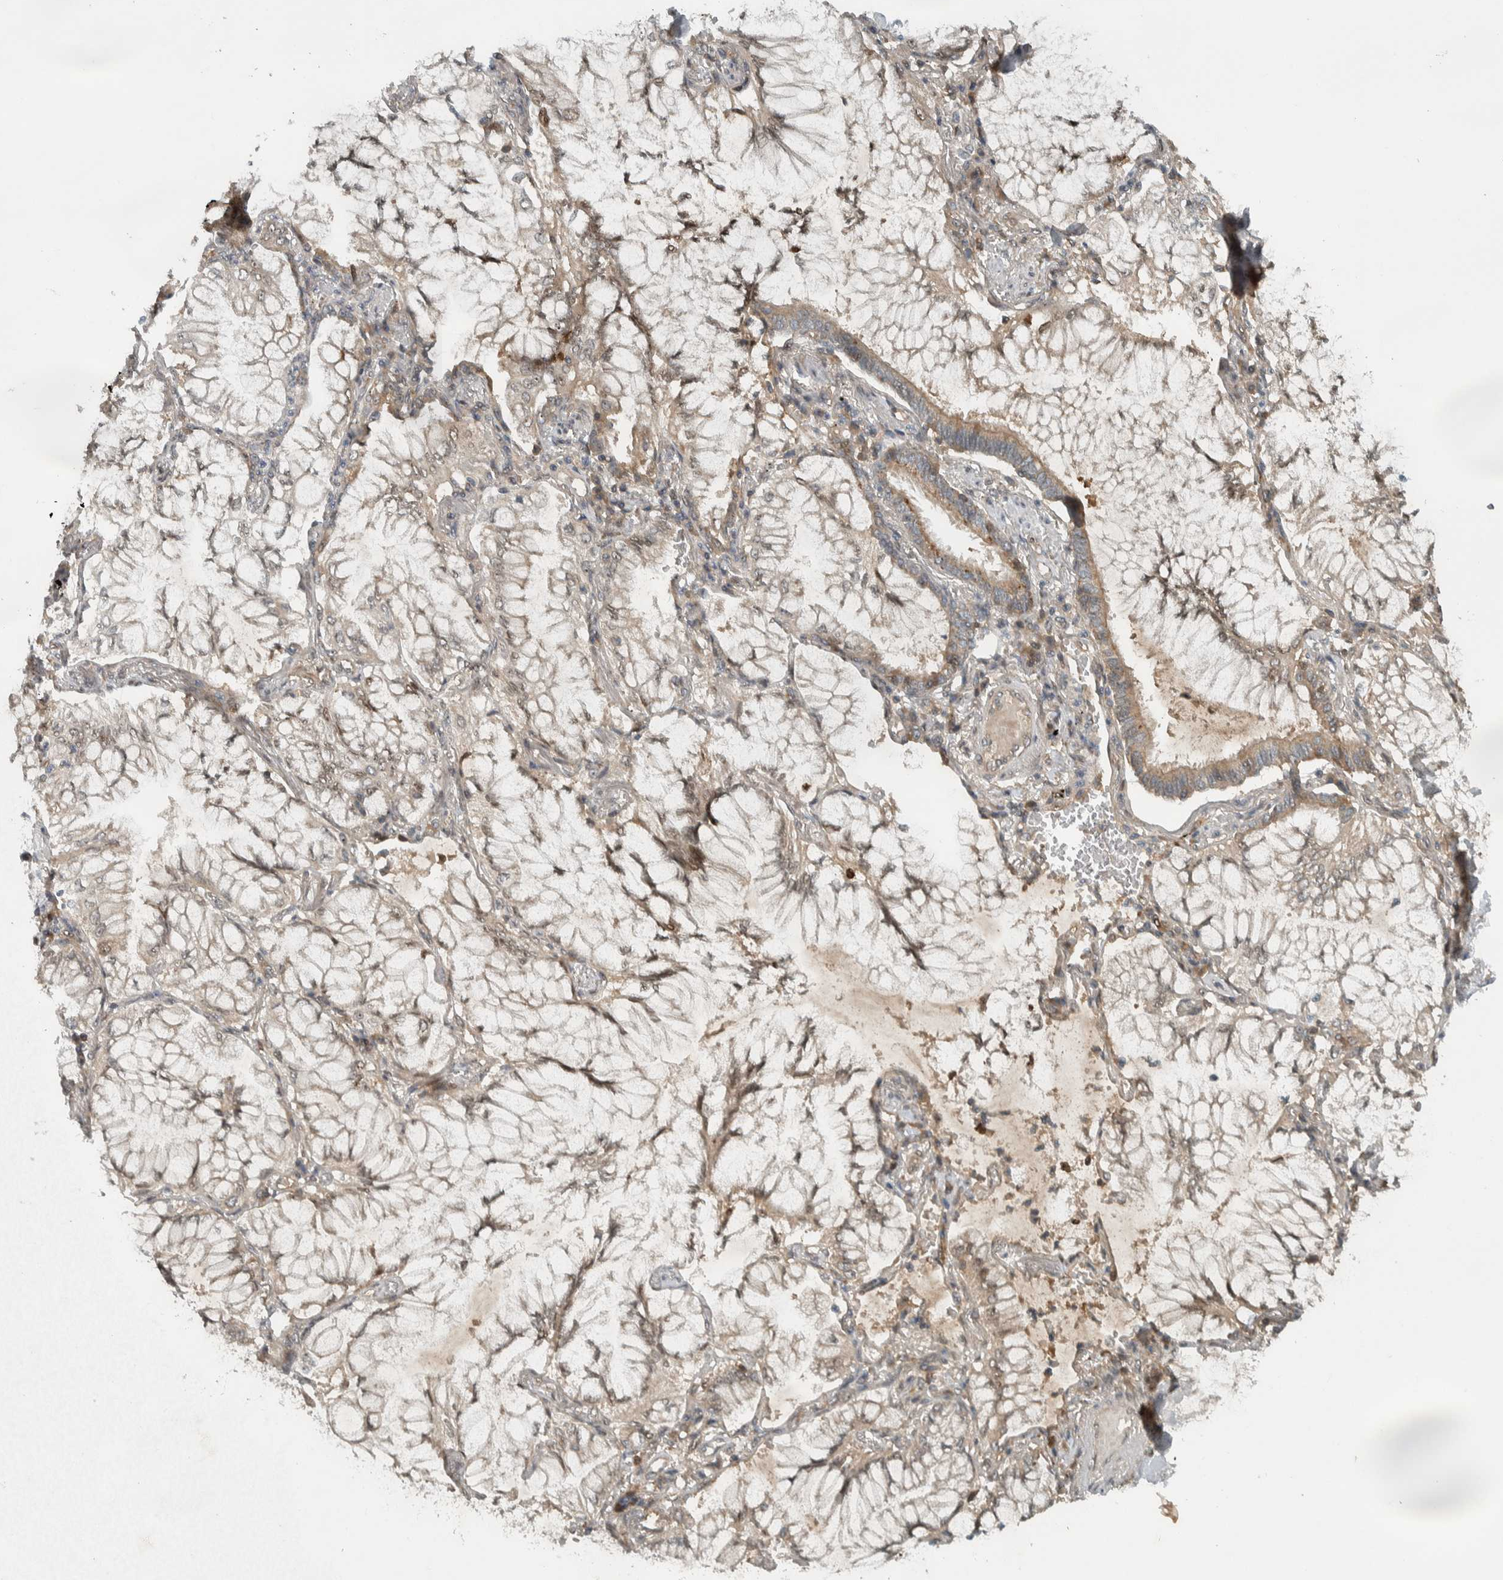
{"staining": {"intensity": "weak", "quantity": "<25%", "location": "cytoplasmic/membranous"}, "tissue": "lung cancer", "cell_type": "Tumor cells", "image_type": "cancer", "snomed": [{"axis": "morphology", "description": "Adenocarcinoma, NOS"}, {"axis": "topography", "description": "Lung"}], "caption": "This is an immunohistochemistry photomicrograph of human lung cancer. There is no positivity in tumor cells.", "gene": "XPO5", "patient": {"sex": "female", "age": 70}}